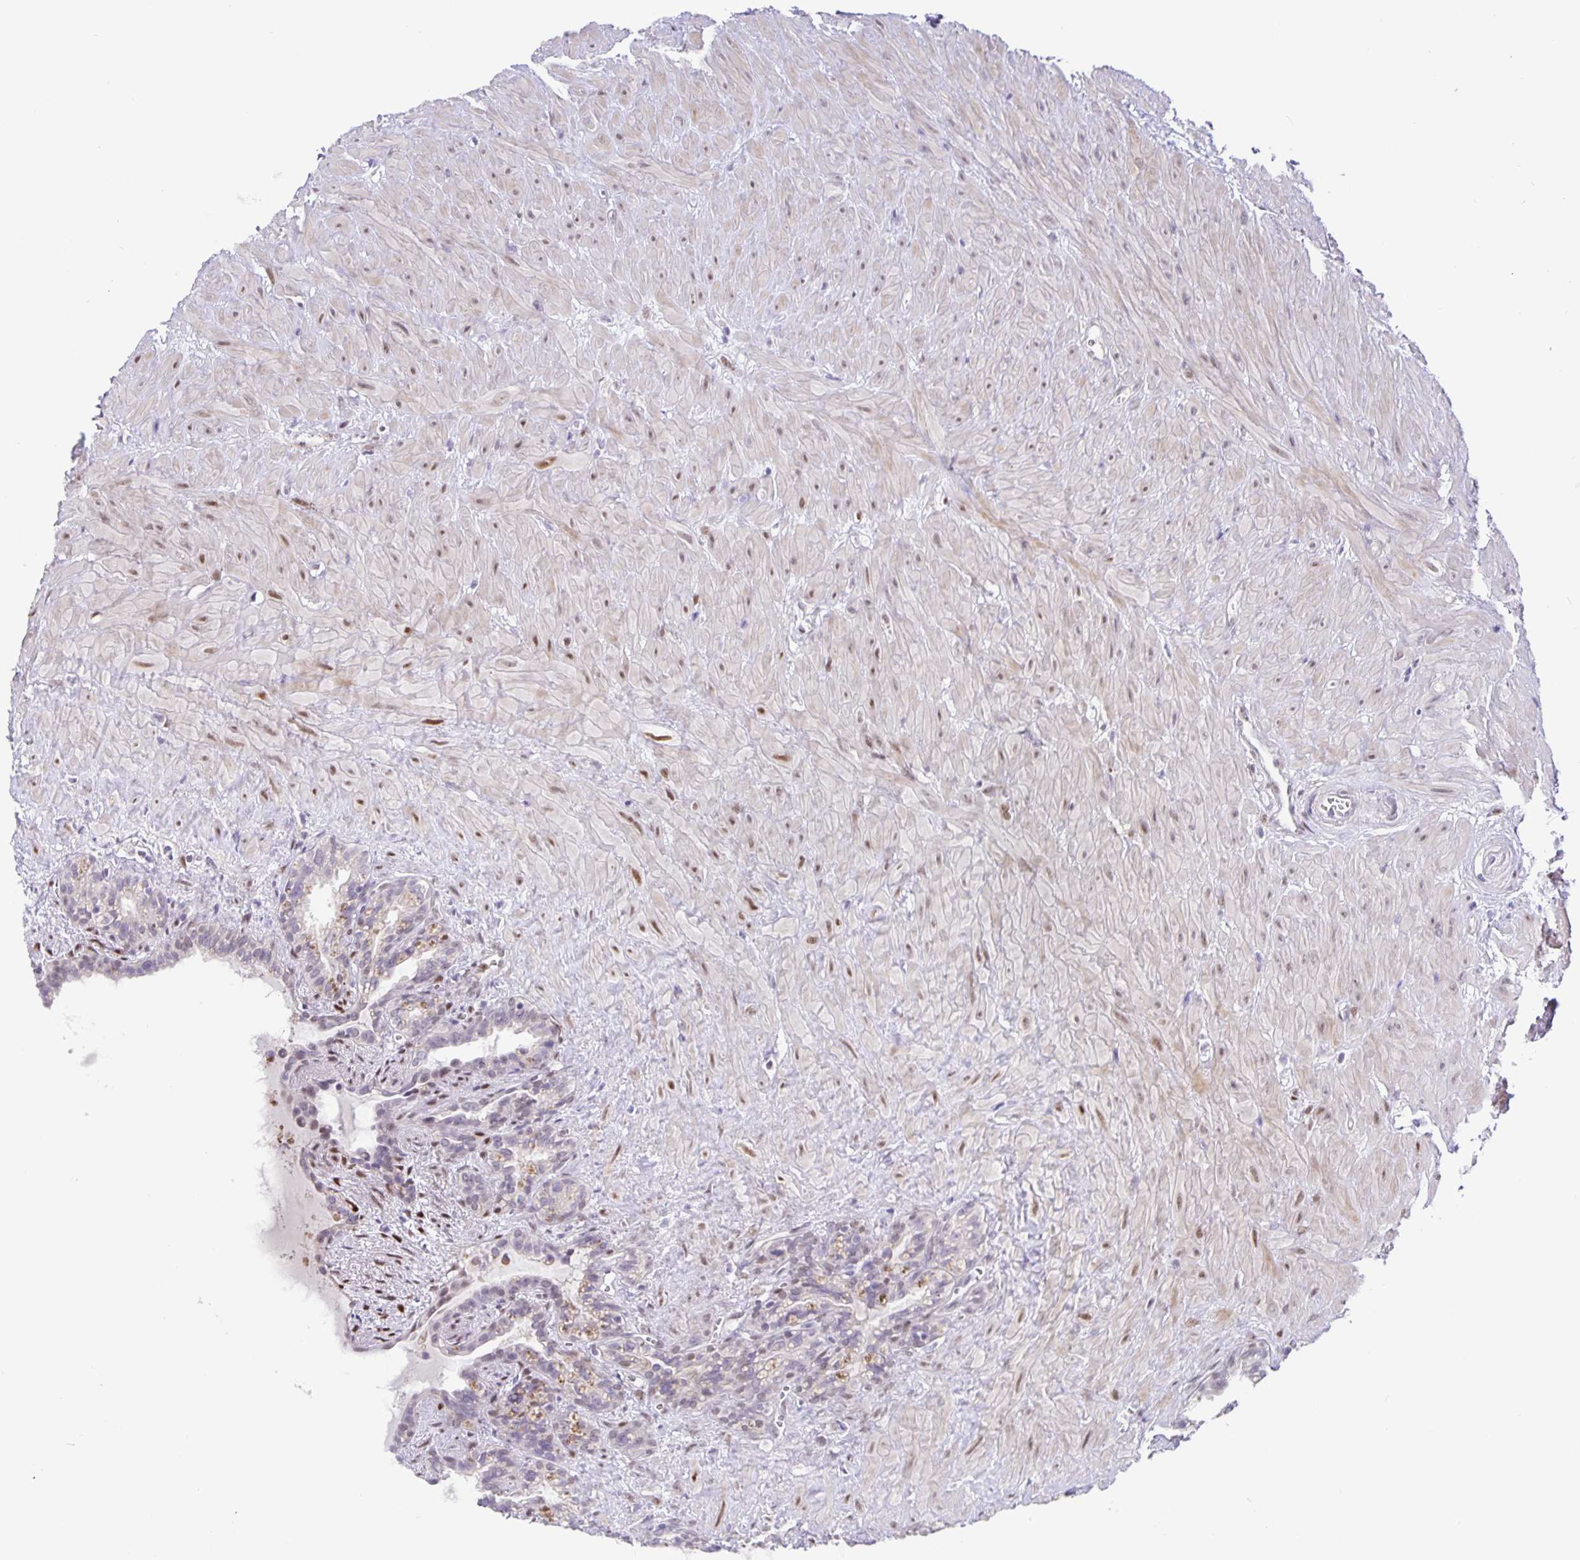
{"staining": {"intensity": "negative", "quantity": "none", "location": "none"}, "tissue": "seminal vesicle", "cell_type": "Glandular cells", "image_type": "normal", "snomed": [{"axis": "morphology", "description": "Normal tissue, NOS"}, {"axis": "topography", "description": "Seminal veicle"}], "caption": "DAB immunohistochemical staining of unremarkable seminal vesicle reveals no significant expression in glandular cells.", "gene": "FOSL2", "patient": {"sex": "male", "age": 76}}